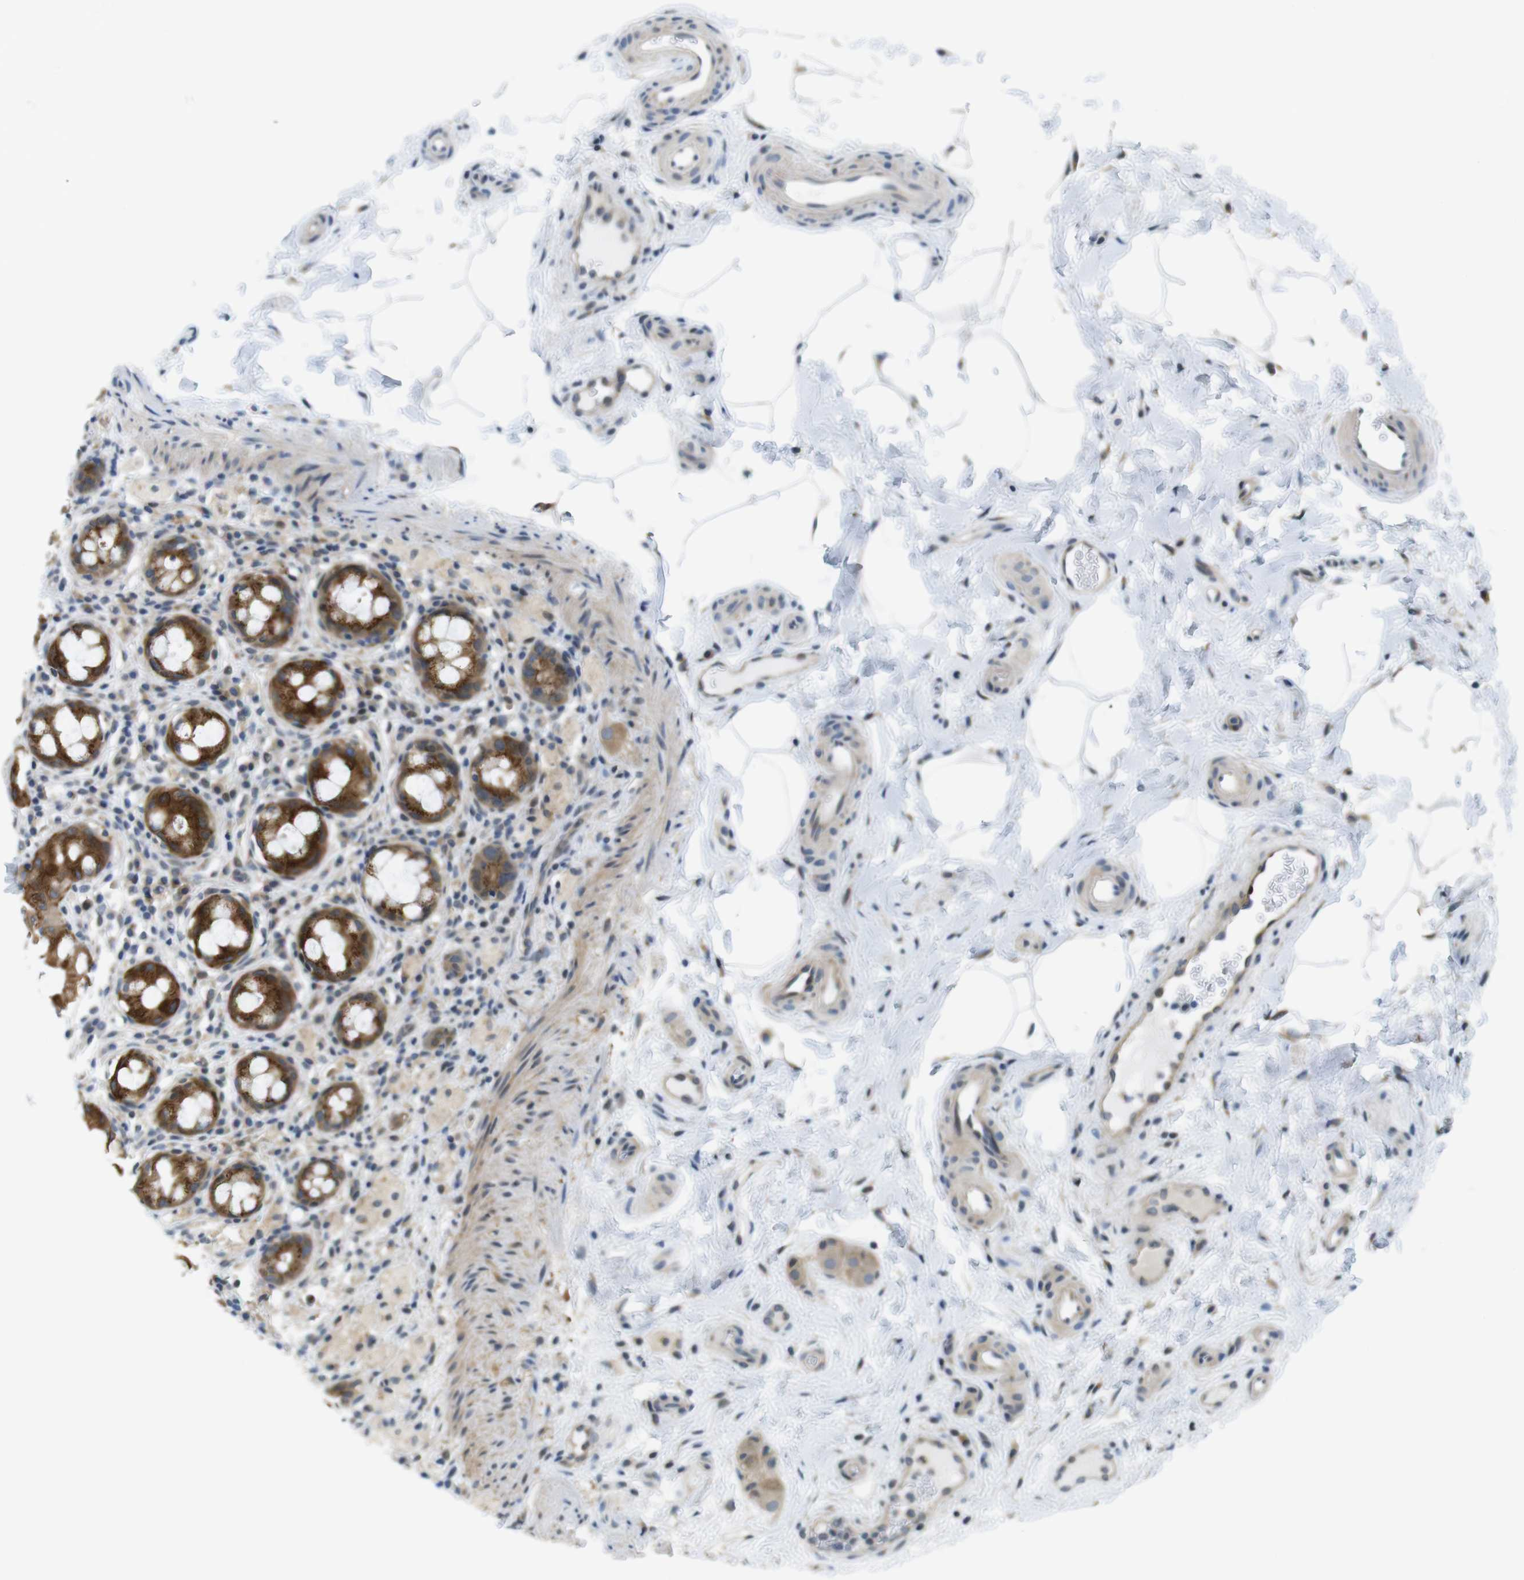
{"staining": {"intensity": "strong", "quantity": ">75%", "location": "cytoplasmic/membranous"}, "tissue": "rectum", "cell_type": "Glandular cells", "image_type": "normal", "snomed": [{"axis": "morphology", "description": "Normal tissue, NOS"}, {"axis": "topography", "description": "Rectum"}], "caption": "Protein expression analysis of unremarkable human rectum reveals strong cytoplasmic/membranous expression in about >75% of glandular cells. The staining was performed using DAB, with brown indicating positive protein expression. Nuclei are stained blue with hematoxylin.", "gene": "ZDHHC3", "patient": {"sex": "male", "age": 44}}